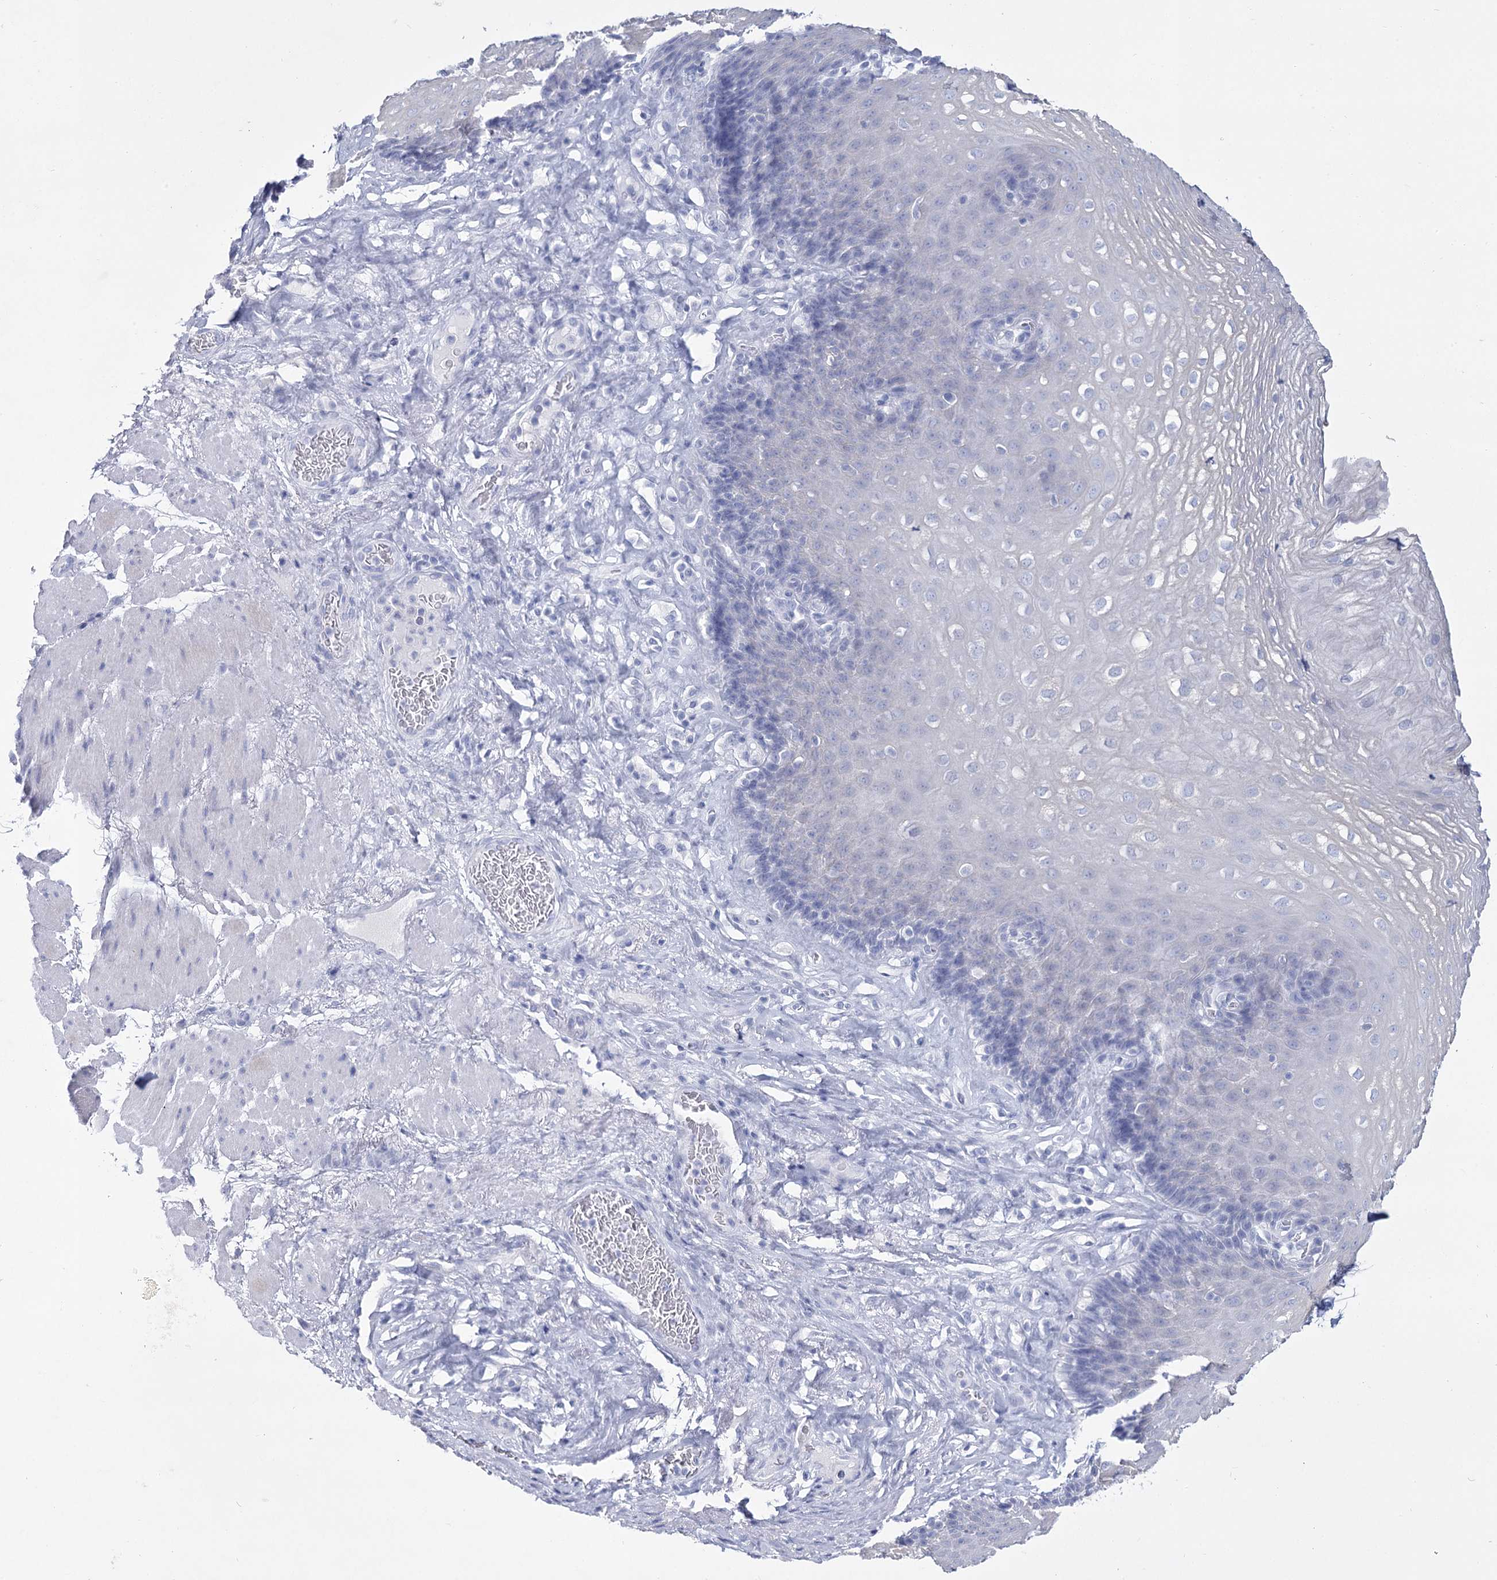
{"staining": {"intensity": "negative", "quantity": "none", "location": "none"}, "tissue": "esophagus", "cell_type": "Squamous epithelial cells", "image_type": "normal", "snomed": [{"axis": "morphology", "description": "Normal tissue, NOS"}, {"axis": "topography", "description": "Esophagus"}], "caption": "Protein analysis of benign esophagus exhibits no significant staining in squamous epithelial cells.", "gene": "RNF186", "patient": {"sex": "female", "age": 66}}